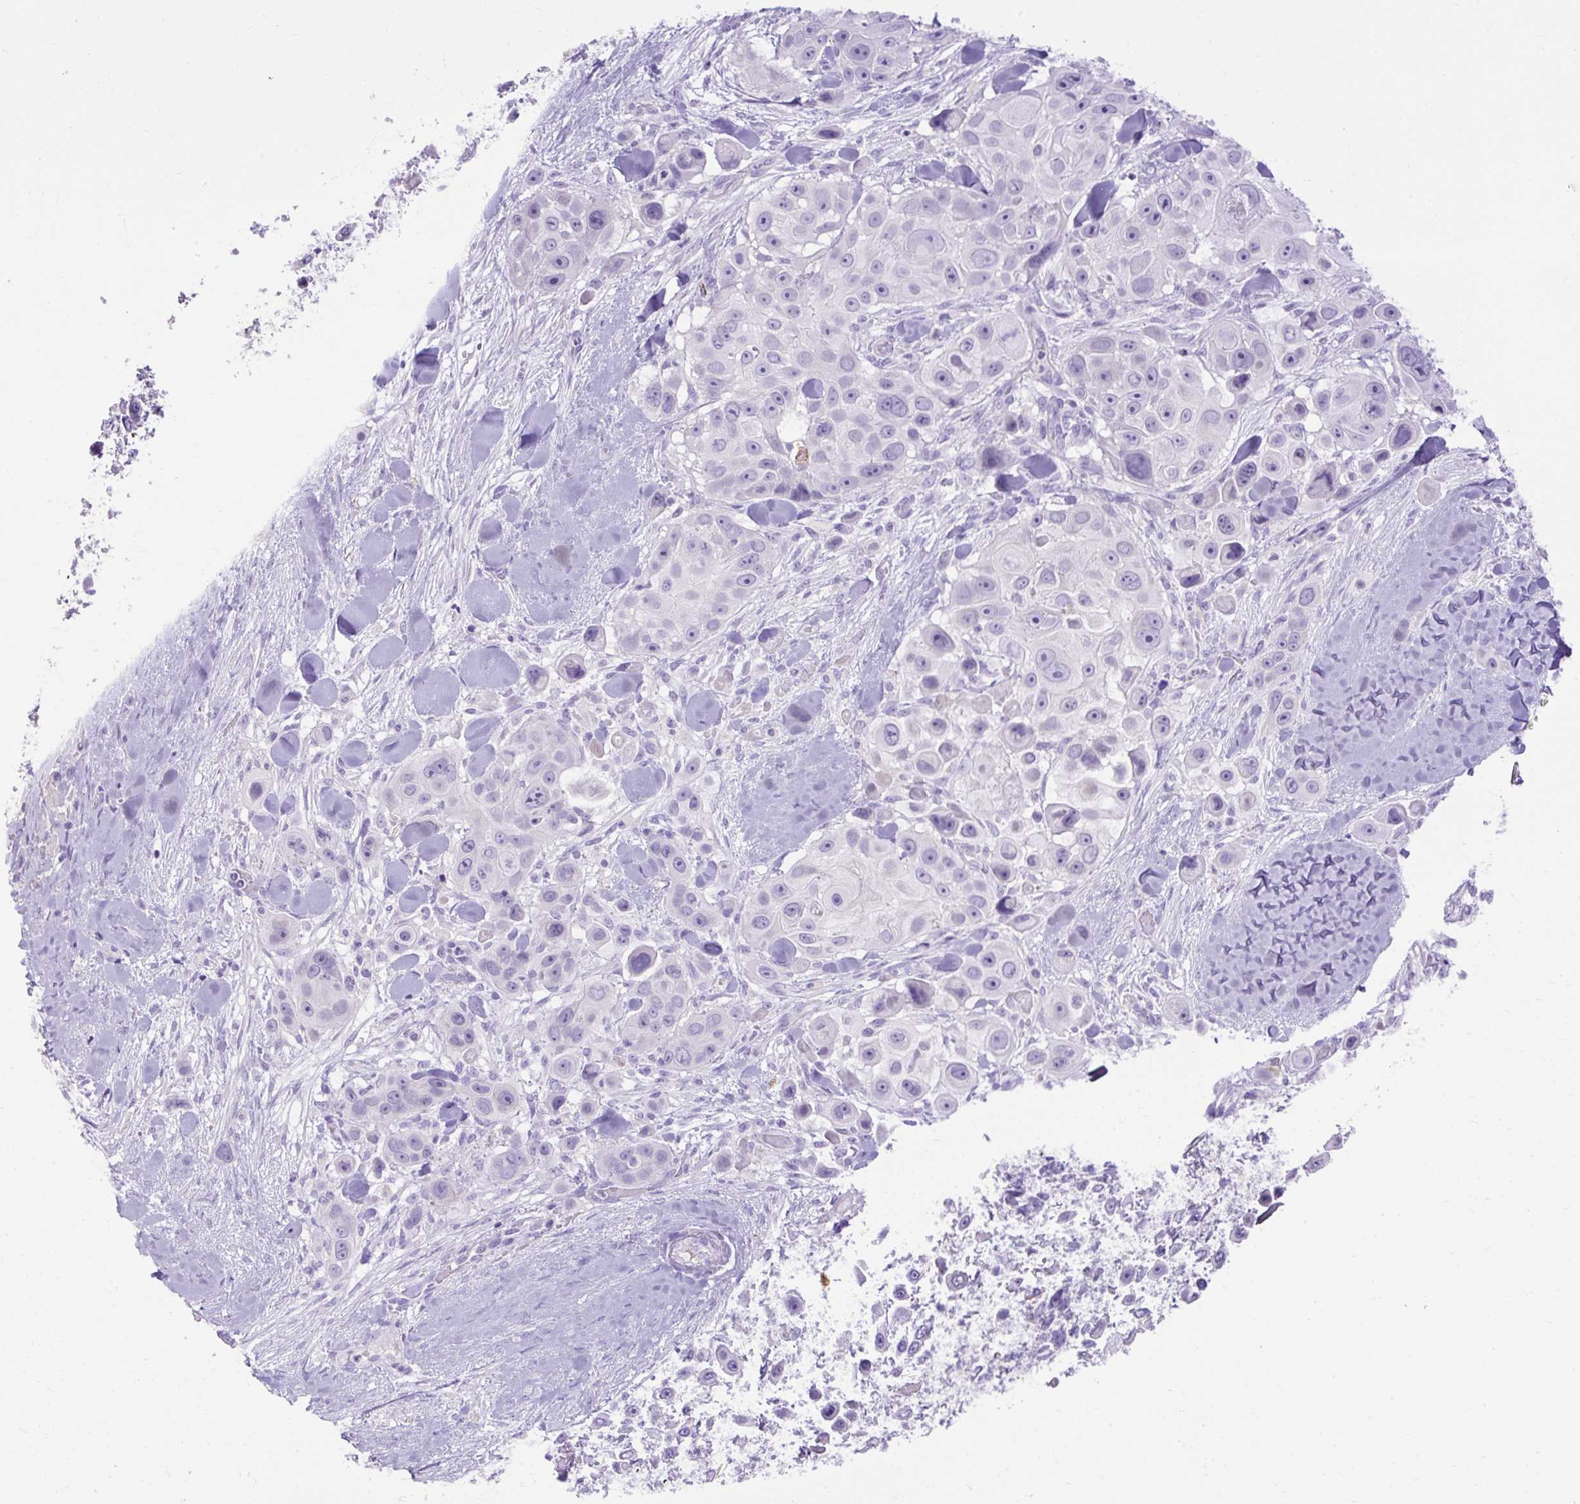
{"staining": {"intensity": "negative", "quantity": "none", "location": "none"}, "tissue": "skin cancer", "cell_type": "Tumor cells", "image_type": "cancer", "snomed": [{"axis": "morphology", "description": "Squamous cell carcinoma, NOS"}, {"axis": "topography", "description": "Skin"}], "caption": "DAB immunohistochemical staining of skin squamous cell carcinoma displays no significant expression in tumor cells.", "gene": "SPTBN5", "patient": {"sex": "male", "age": 67}}